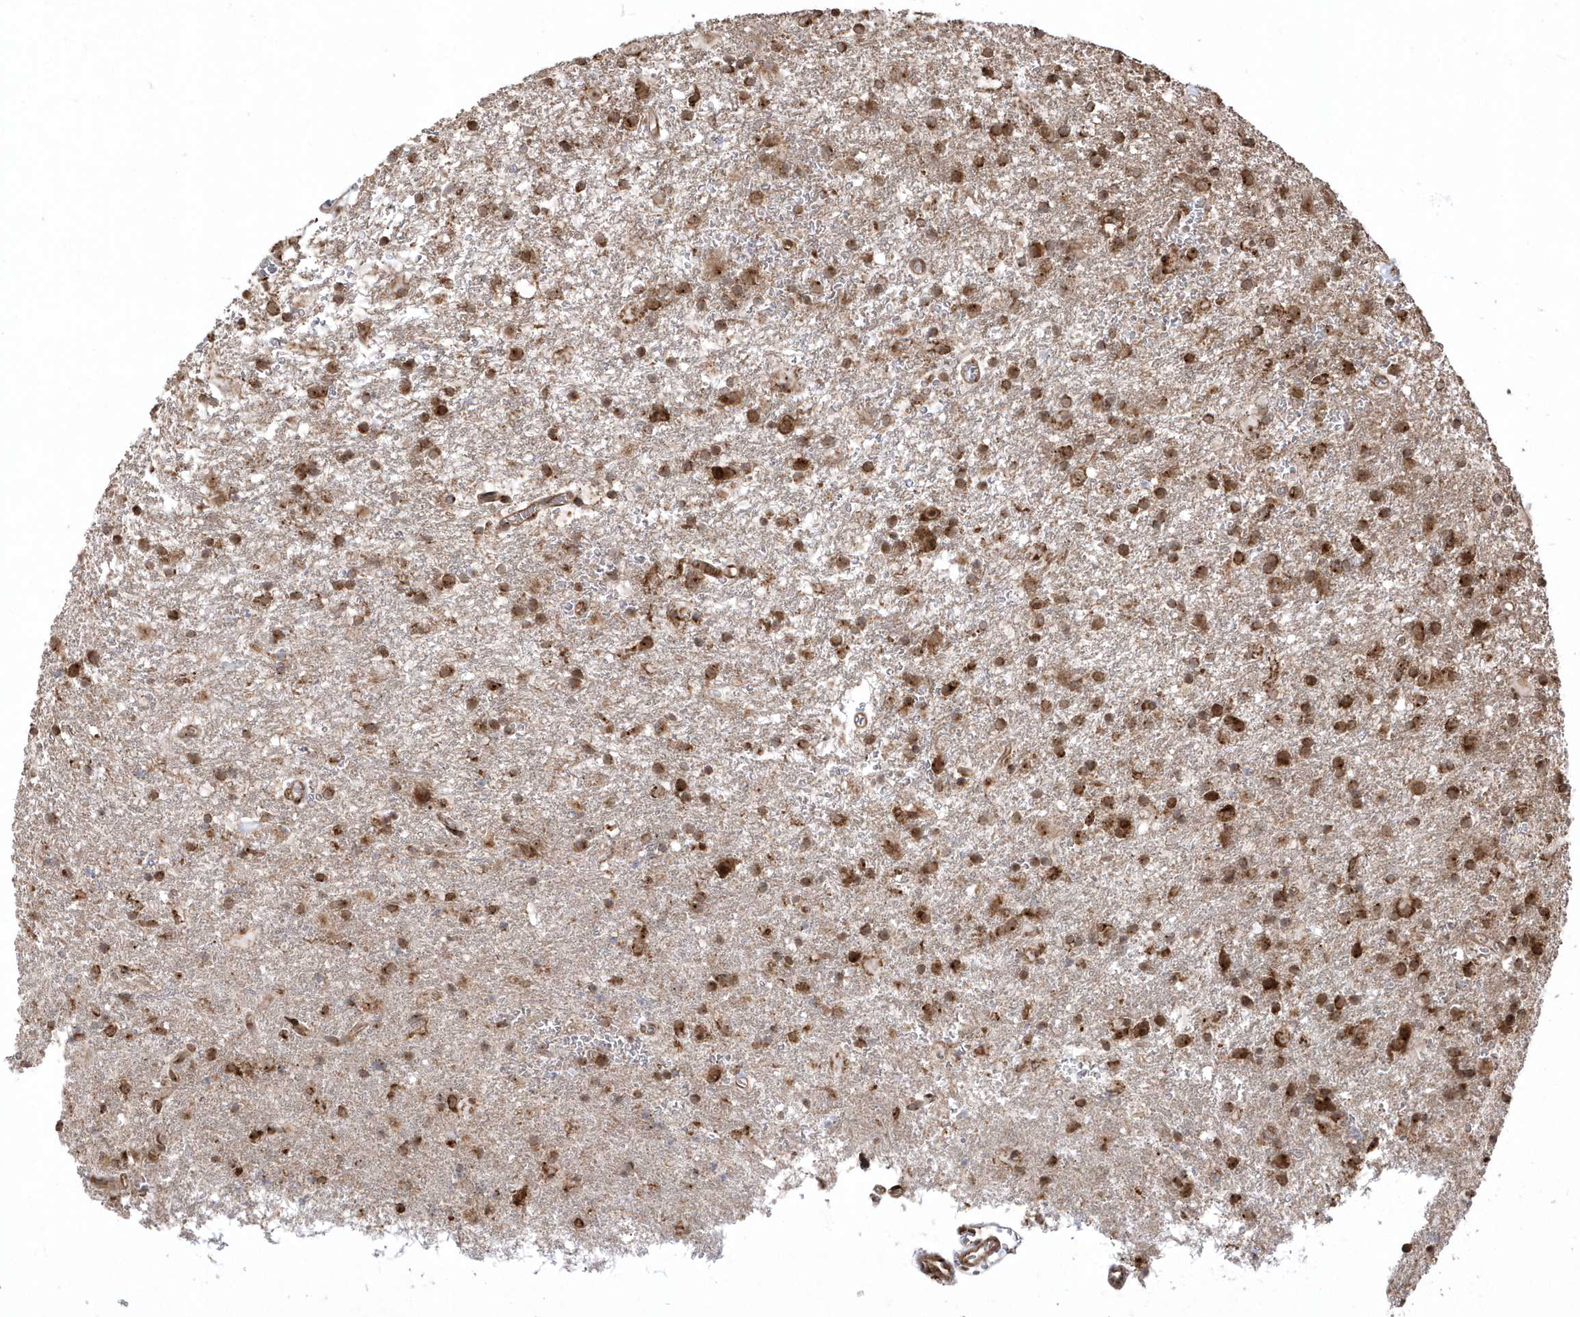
{"staining": {"intensity": "moderate", "quantity": ">75%", "location": "cytoplasmic/membranous"}, "tissue": "glioma", "cell_type": "Tumor cells", "image_type": "cancer", "snomed": [{"axis": "morphology", "description": "Glioma, malignant, Low grade"}, {"axis": "topography", "description": "Brain"}], "caption": "Immunohistochemical staining of malignant glioma (low-grade) shows medium levels of moderate cytoplasmic/membranous protein staining in approximately >75% of tumor cells.", "gene": "EPC2", "patient": {"sex": "male", "age": 65}}